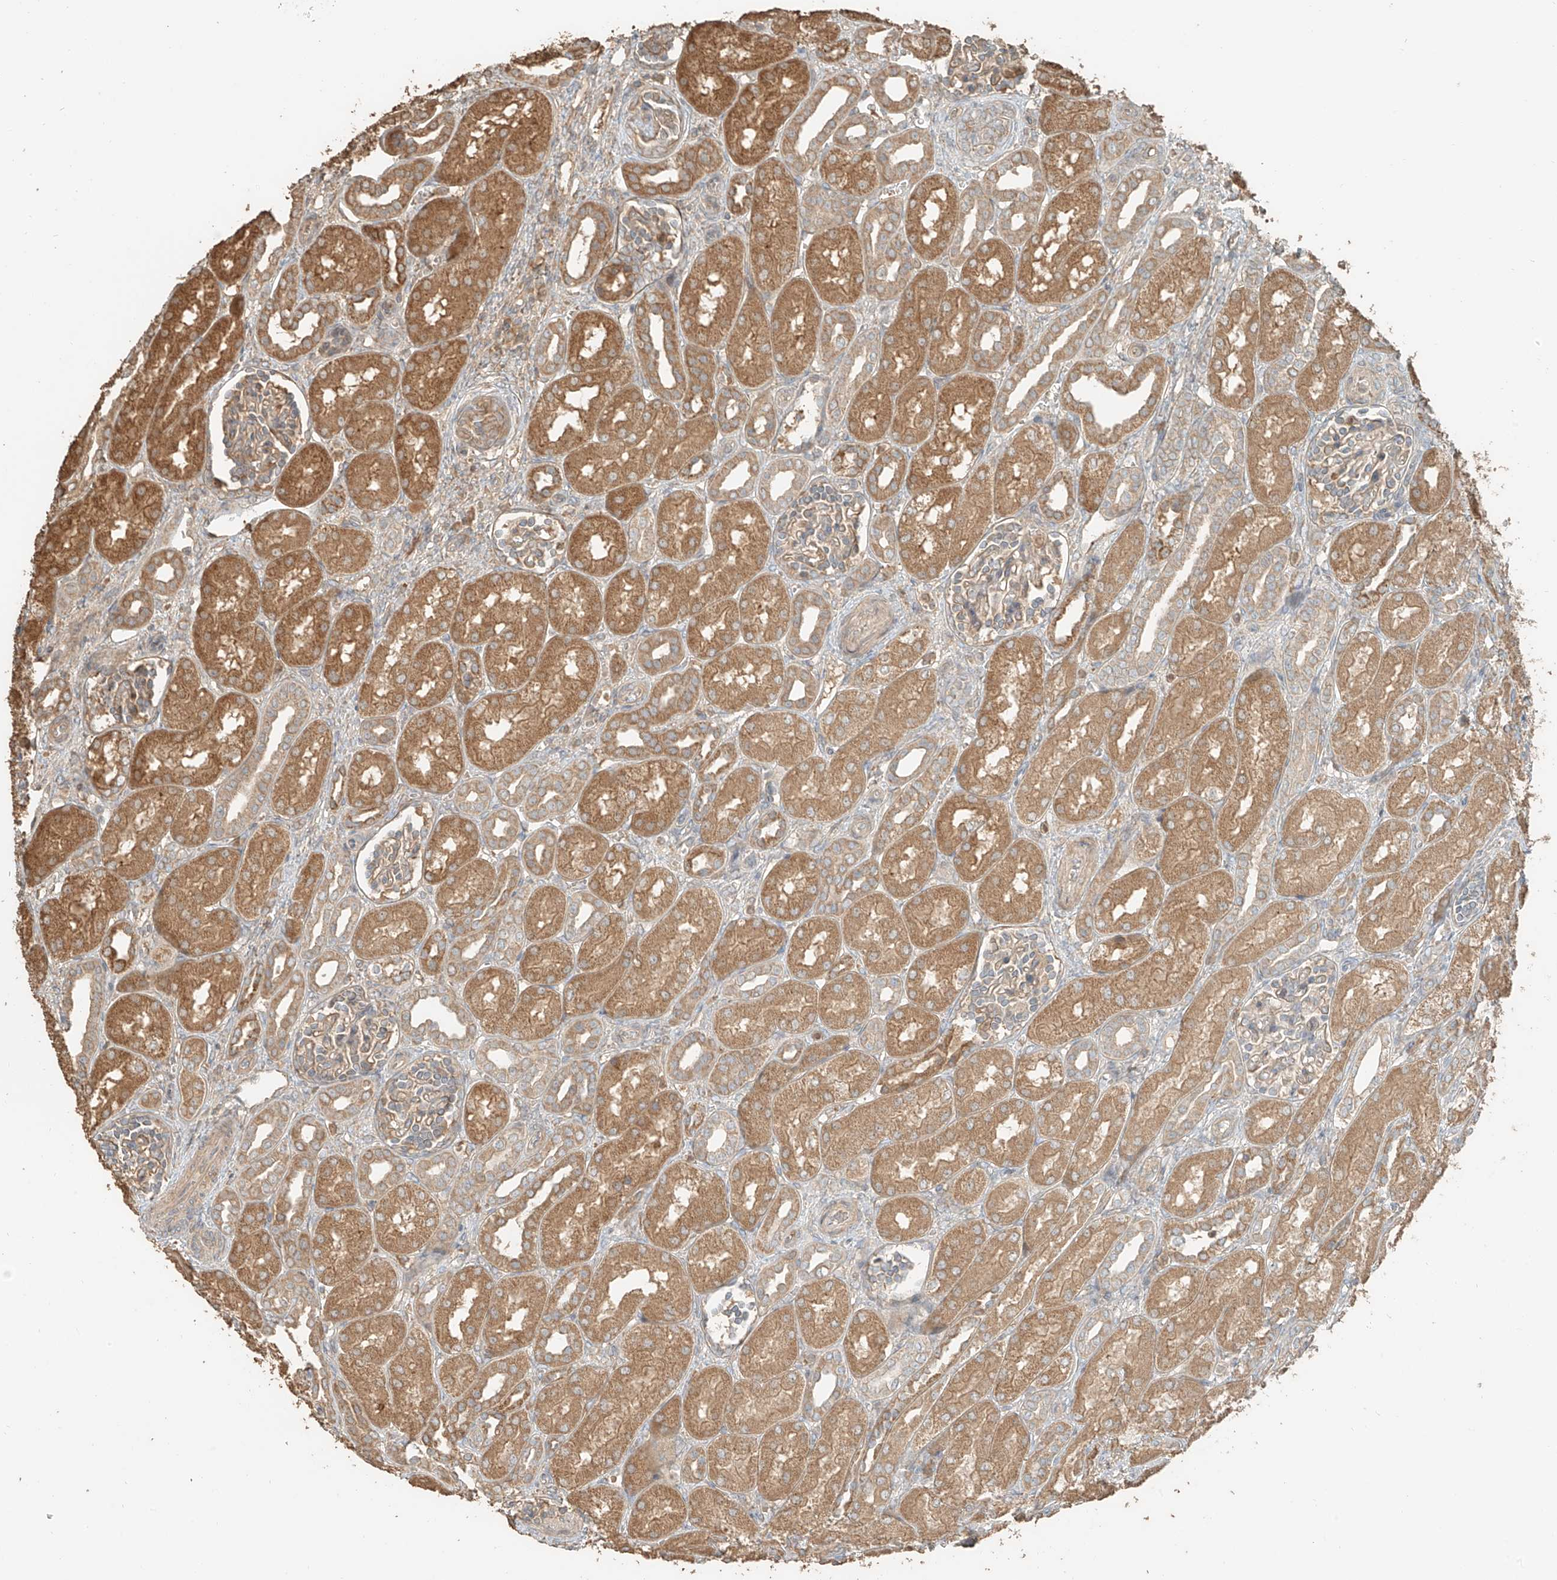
{"staining": {"intensity": "weak", "quantity": "25%-75%", "location": "cytoplasmic/membranous"}, "tissue": "kidney", "cell_type": "Cells in glomeruli", "image_type": "normal", "snomed": [{"axis": "morphology", "description": "Normal tissue, NOS"}, {"axis": "morphology", "description": "Neoplasm, malignant, NOS"}, {"axis": "topography", "description": "Kidney"}], "caption": "Immunohistochemical staining of normal kidney reveals low levels of weak cytoplasmic/membranous positivity in approximately 25%-75% of cells in glomeruli.", "gene": "RFTN2", "patient": {"sex": "female", "age": 1}}